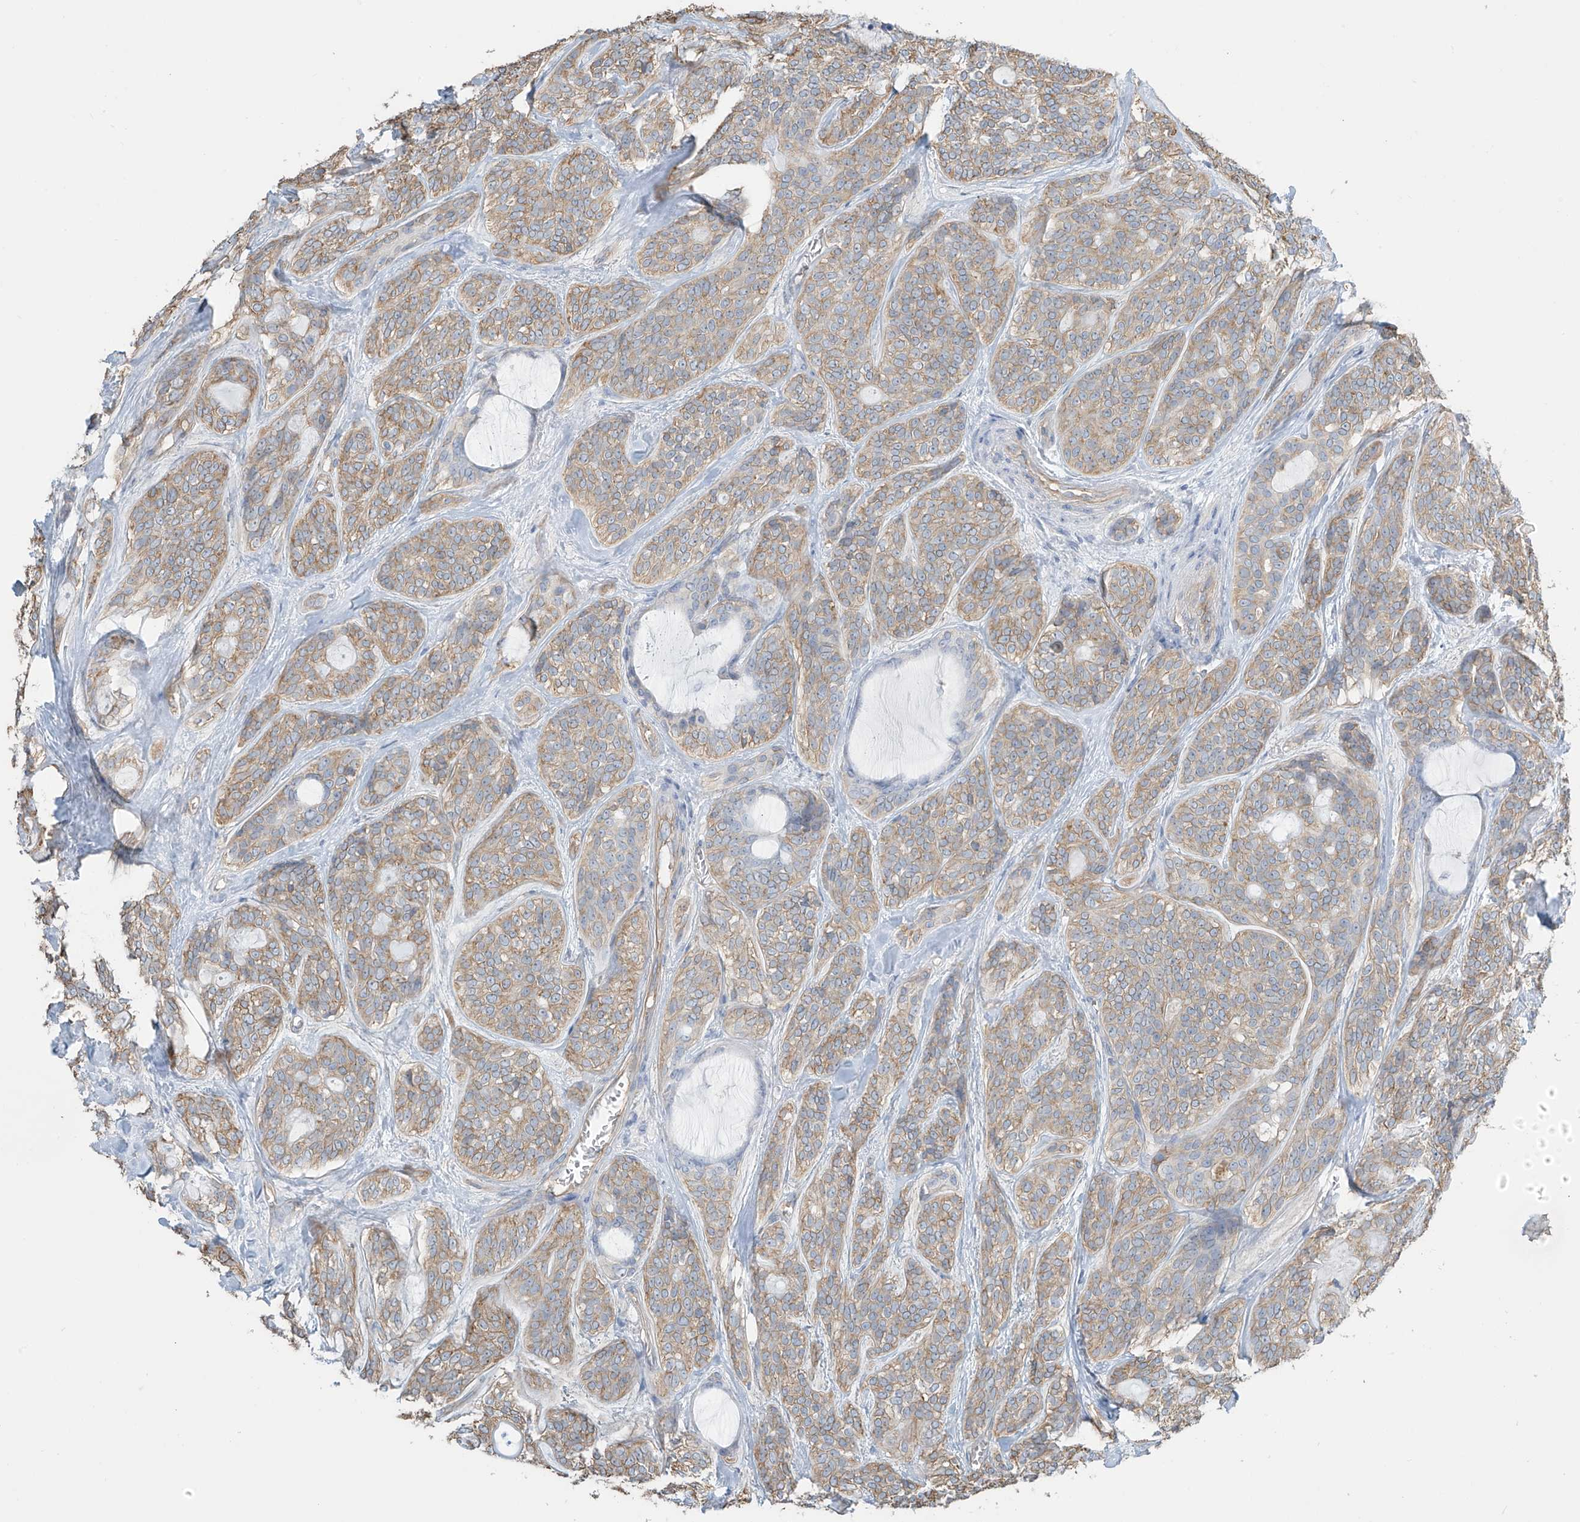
{"staining": {"intensity": "weak", "quantity": ">75%", "location": "cytoplasmic/membranous"}, "tissue": "head and neck cancer", "cell_type": "Tumor cells", "image_type": "cancer", "snomed": [{"axis": "morphology", "description": "Adenocarcinoma, NOS"}, {"axis": "topography", "description": "Head-Neck"}], "caption": "Protein expression analysis of human head and neck cancer (adenocarcinoma) reveals weak cytoplasmic/membranous positivity in approximately >75% of tumor cells.", "gene": "ZNF846", "patient": {"sex": "male", "age": 66}}